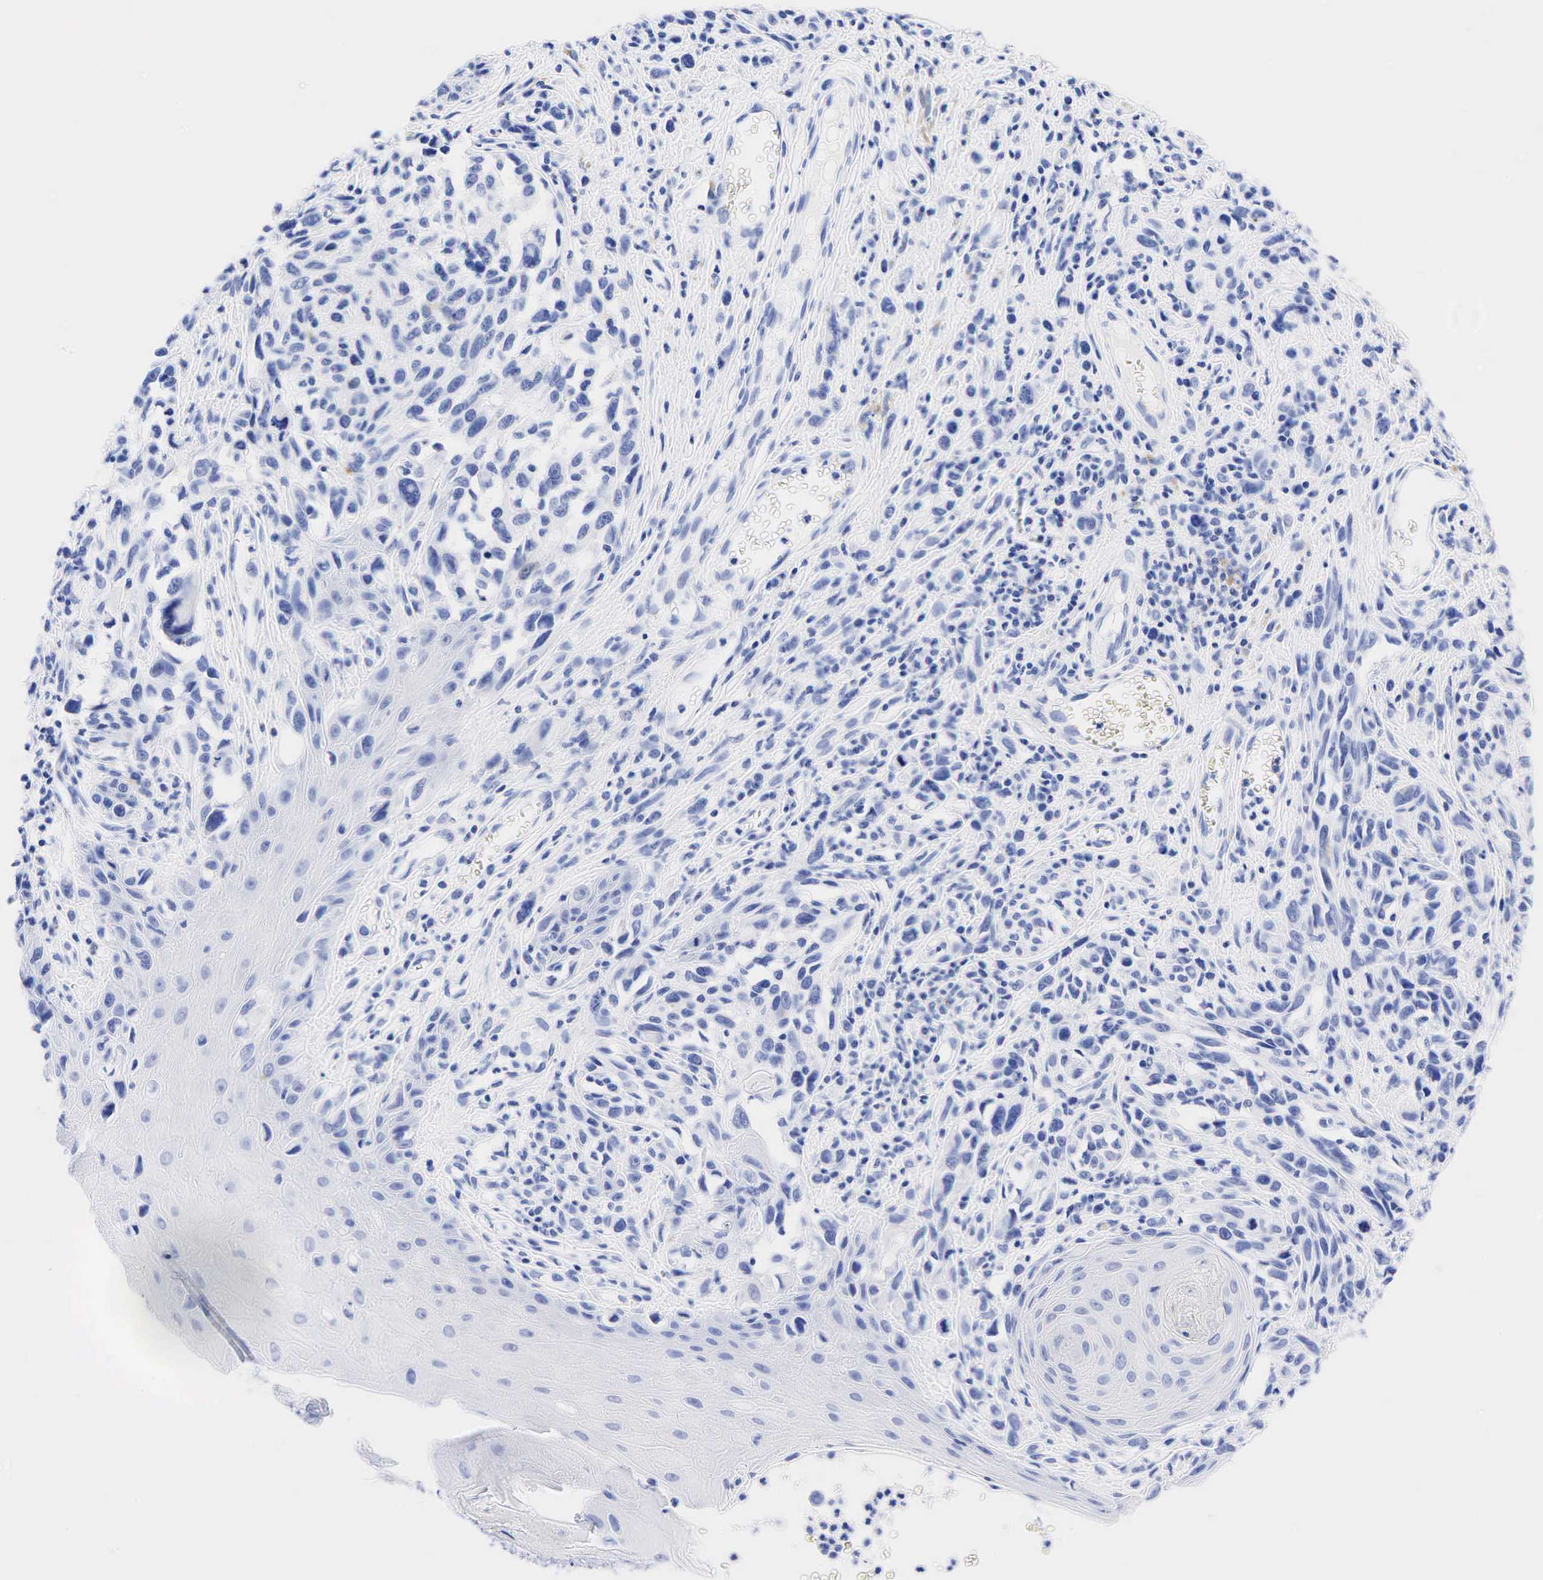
{"staining": {"intensity": "negative", "quantity": "none", "location": "none"}, "tissue": "melanoma", "cell_type": "Tumor cells", "image_type": "cancer", "snomed": [{"axis": "morphology", "description": "Malignant melanoma, NOS"}, {"axis": "topography", "description": "Skin"}], "caption": "This is an IHC histopathology image of malignant melanoma. There is no expression in tumor cells.", "gene": "CHGA", "patient": {"sex": "female", "age": 82}}